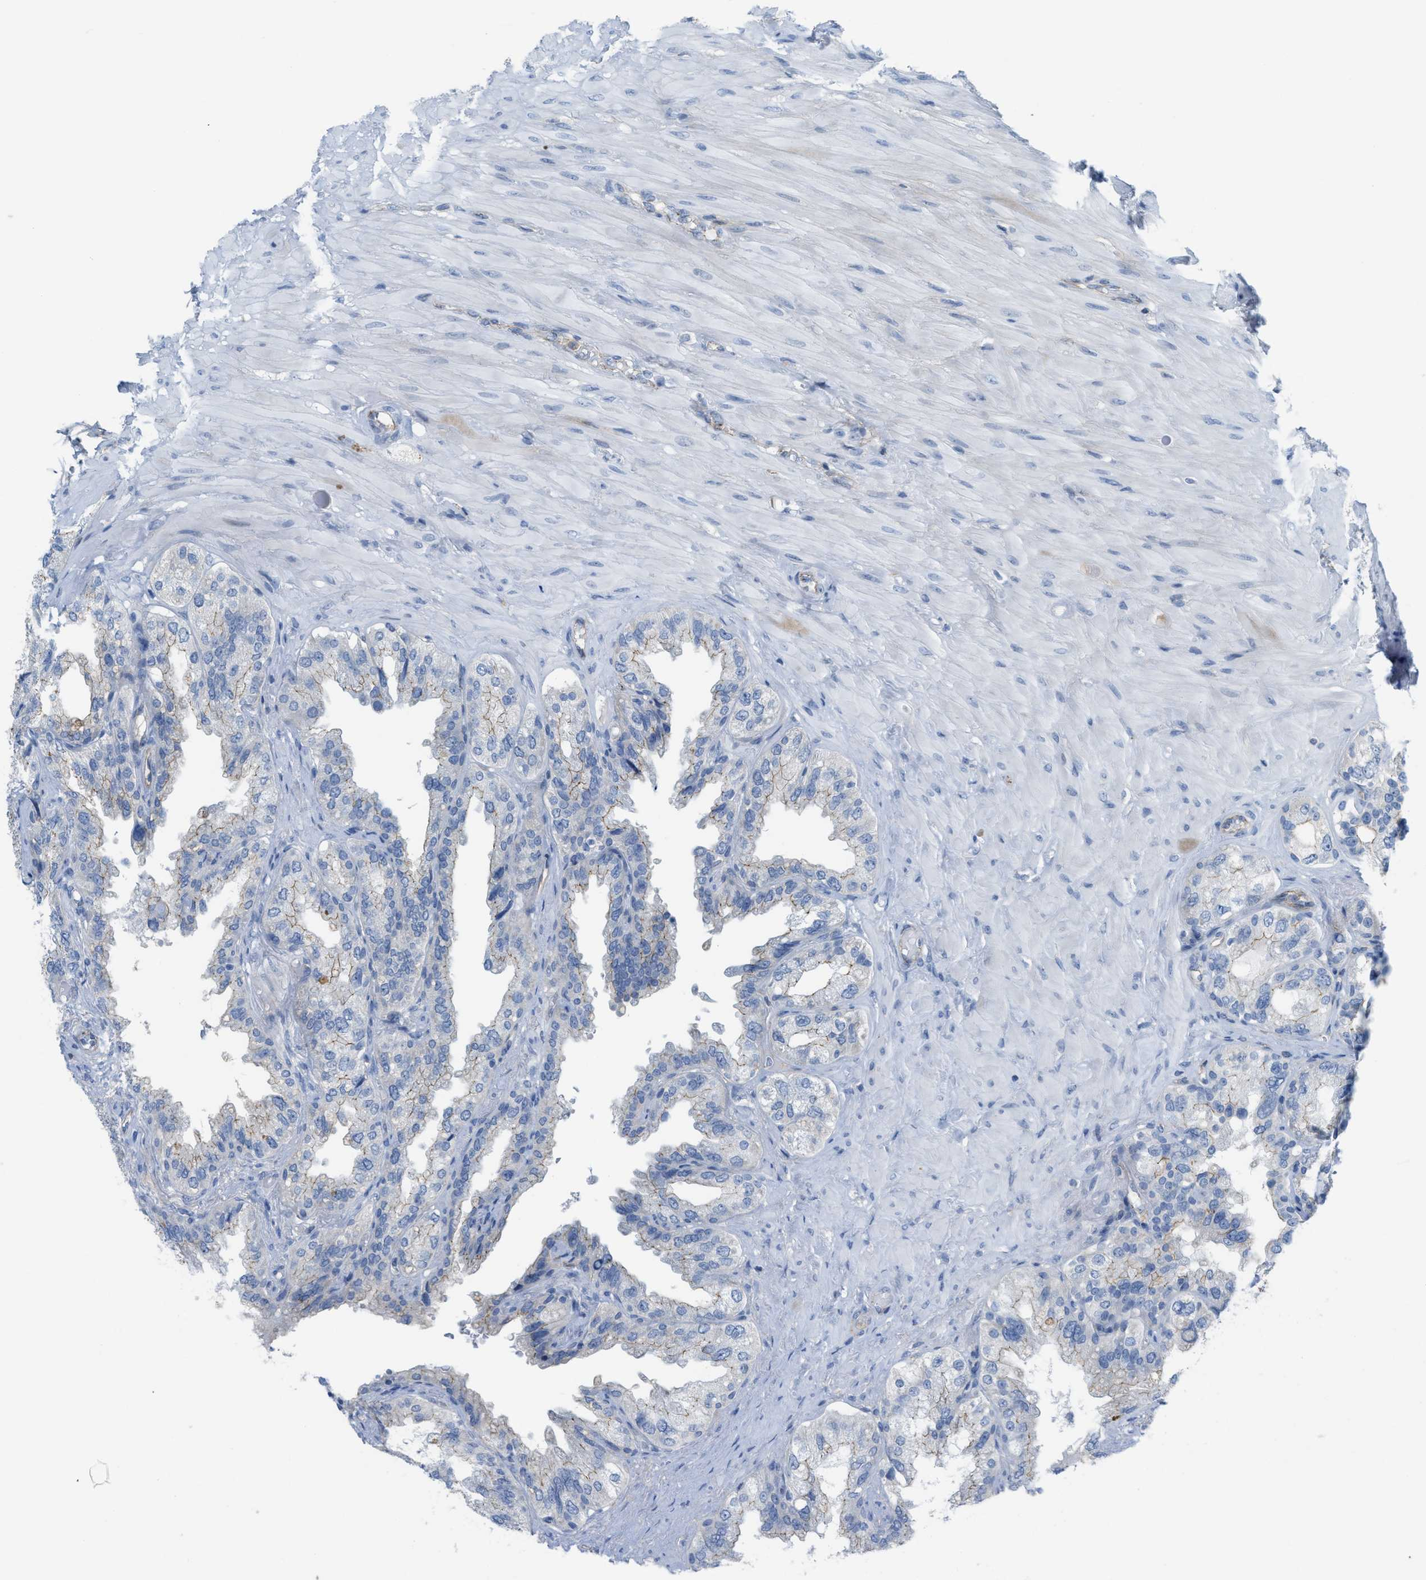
{"staining": {"intensity": "moderate", "quantity": "<25%", "location": "cytoplasmic/membranous"}, "tissue": "seminal vesicle", "cell_type": "Glandular cells", "image_type": "normal", "snomed": [{"axis": "morphology", "description": "Normal tissue, NOS"}, {"axis": "topography", "description": "Seminal veicle"}], "caption": "Human seminal vesicle stained with a brown dye demonstrates moderate cytoplasmic/membranous positive staining in about <25% of glandular cells.", "gene": "CRB3", "patient": {"sex": "male", "age": 68}}